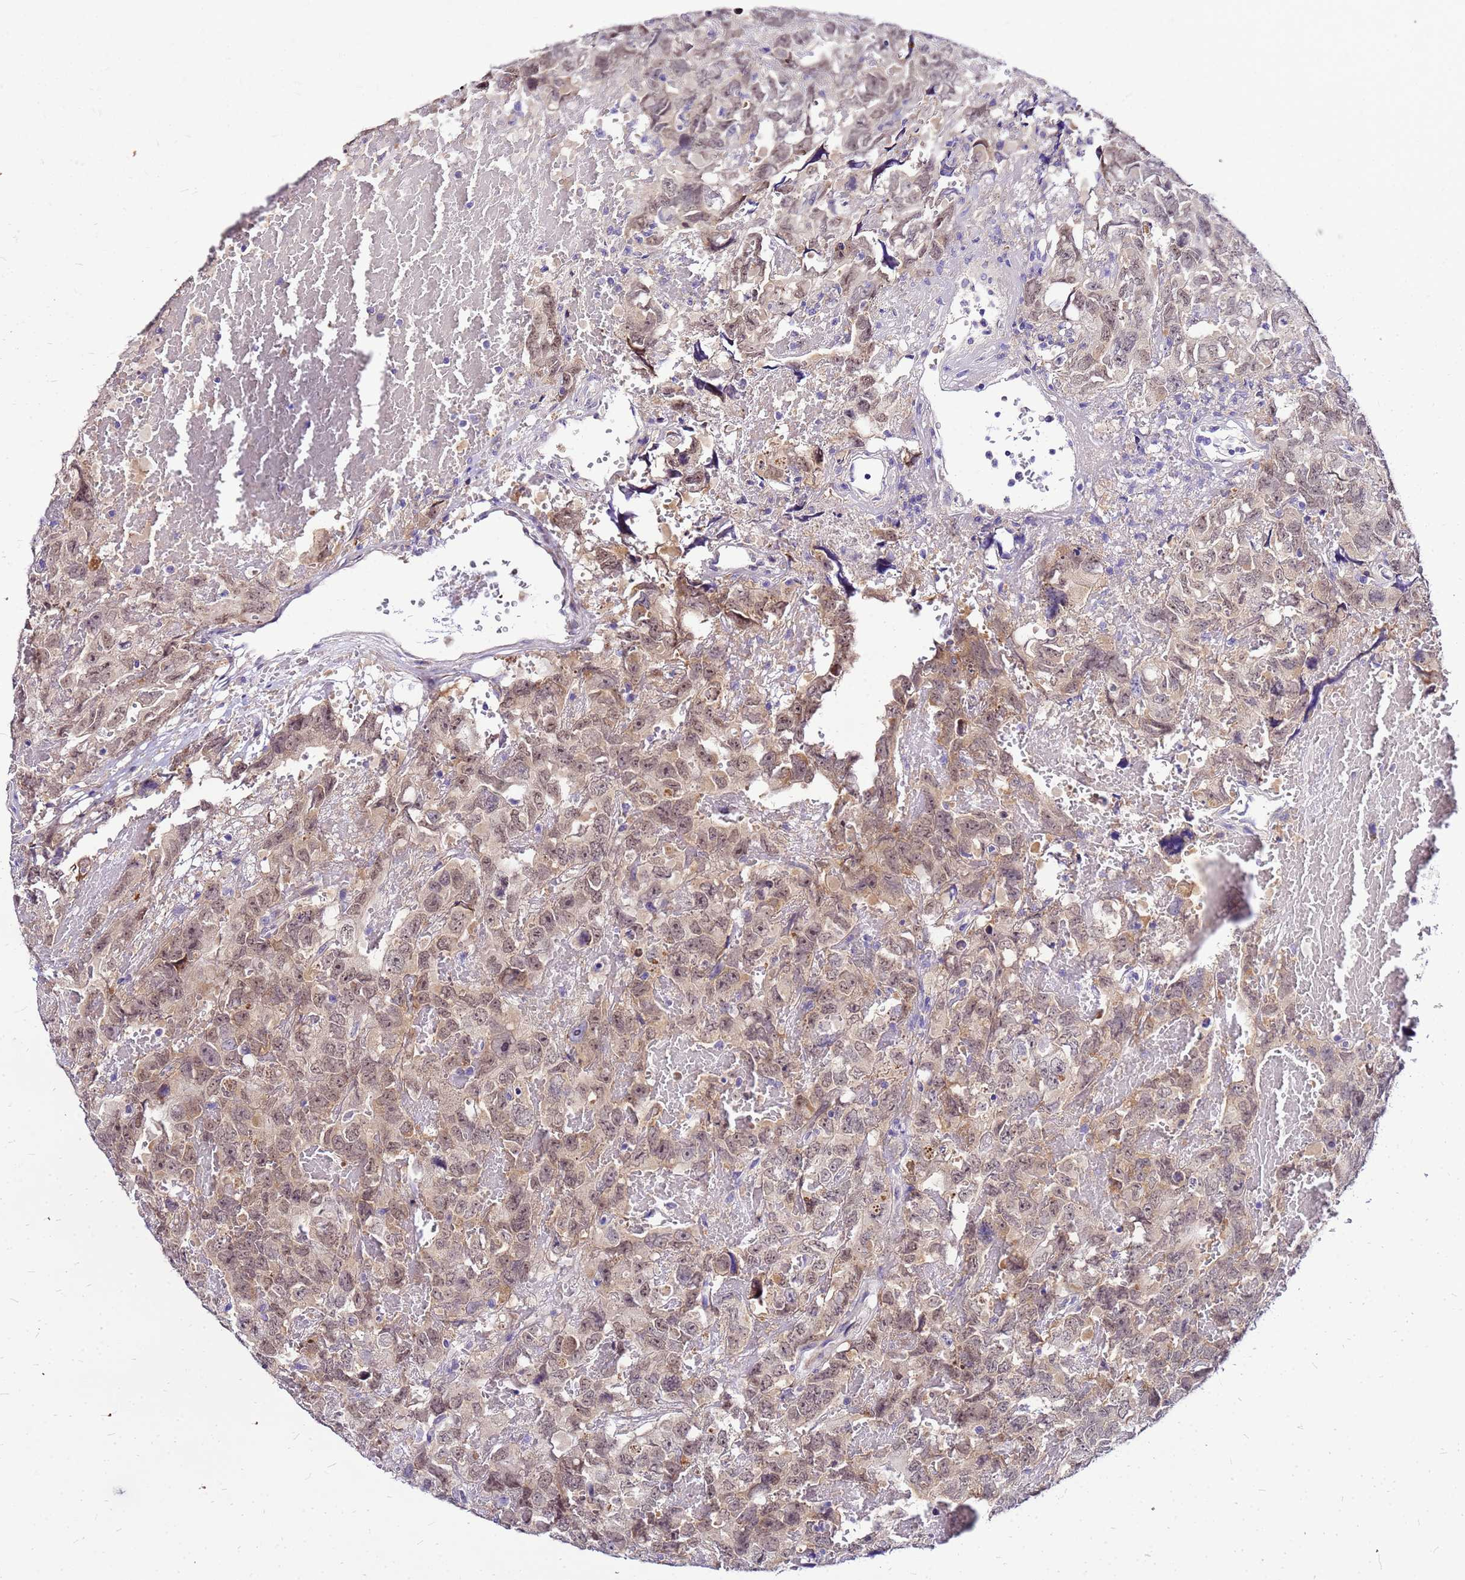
{"staining": {"intensity": "weak", "quantity": "25%-75%", "location": "cytoplasmic/membranous,nuclear"}, "tissue": "testis cancer", "cell_type": "Tumor cells", "image_type": "cancer", "snomed": [{"axis": "morphology", "description": "Carcinoma, Embryonal, NOS"}, {"axis": "topography", "description": "Testis"}], "caption": "Immunohistochemistry staining of testis cancer (embryonal carcinoma), which demonstrates low levels of weak cytoplasmic/membranous and nuclear staining in approximately 25%-75% of tumor cells indicating weak cytoplasmic/membranous and nuclear protein expression. The staining was performed using DAB (3,3'-diaminobenzidine) (brown) for protein detection and nuclei were counterstained in hematoxylin (blue).", "gene": "HERC5", "patient": {"sex": "male", "age": 45}}